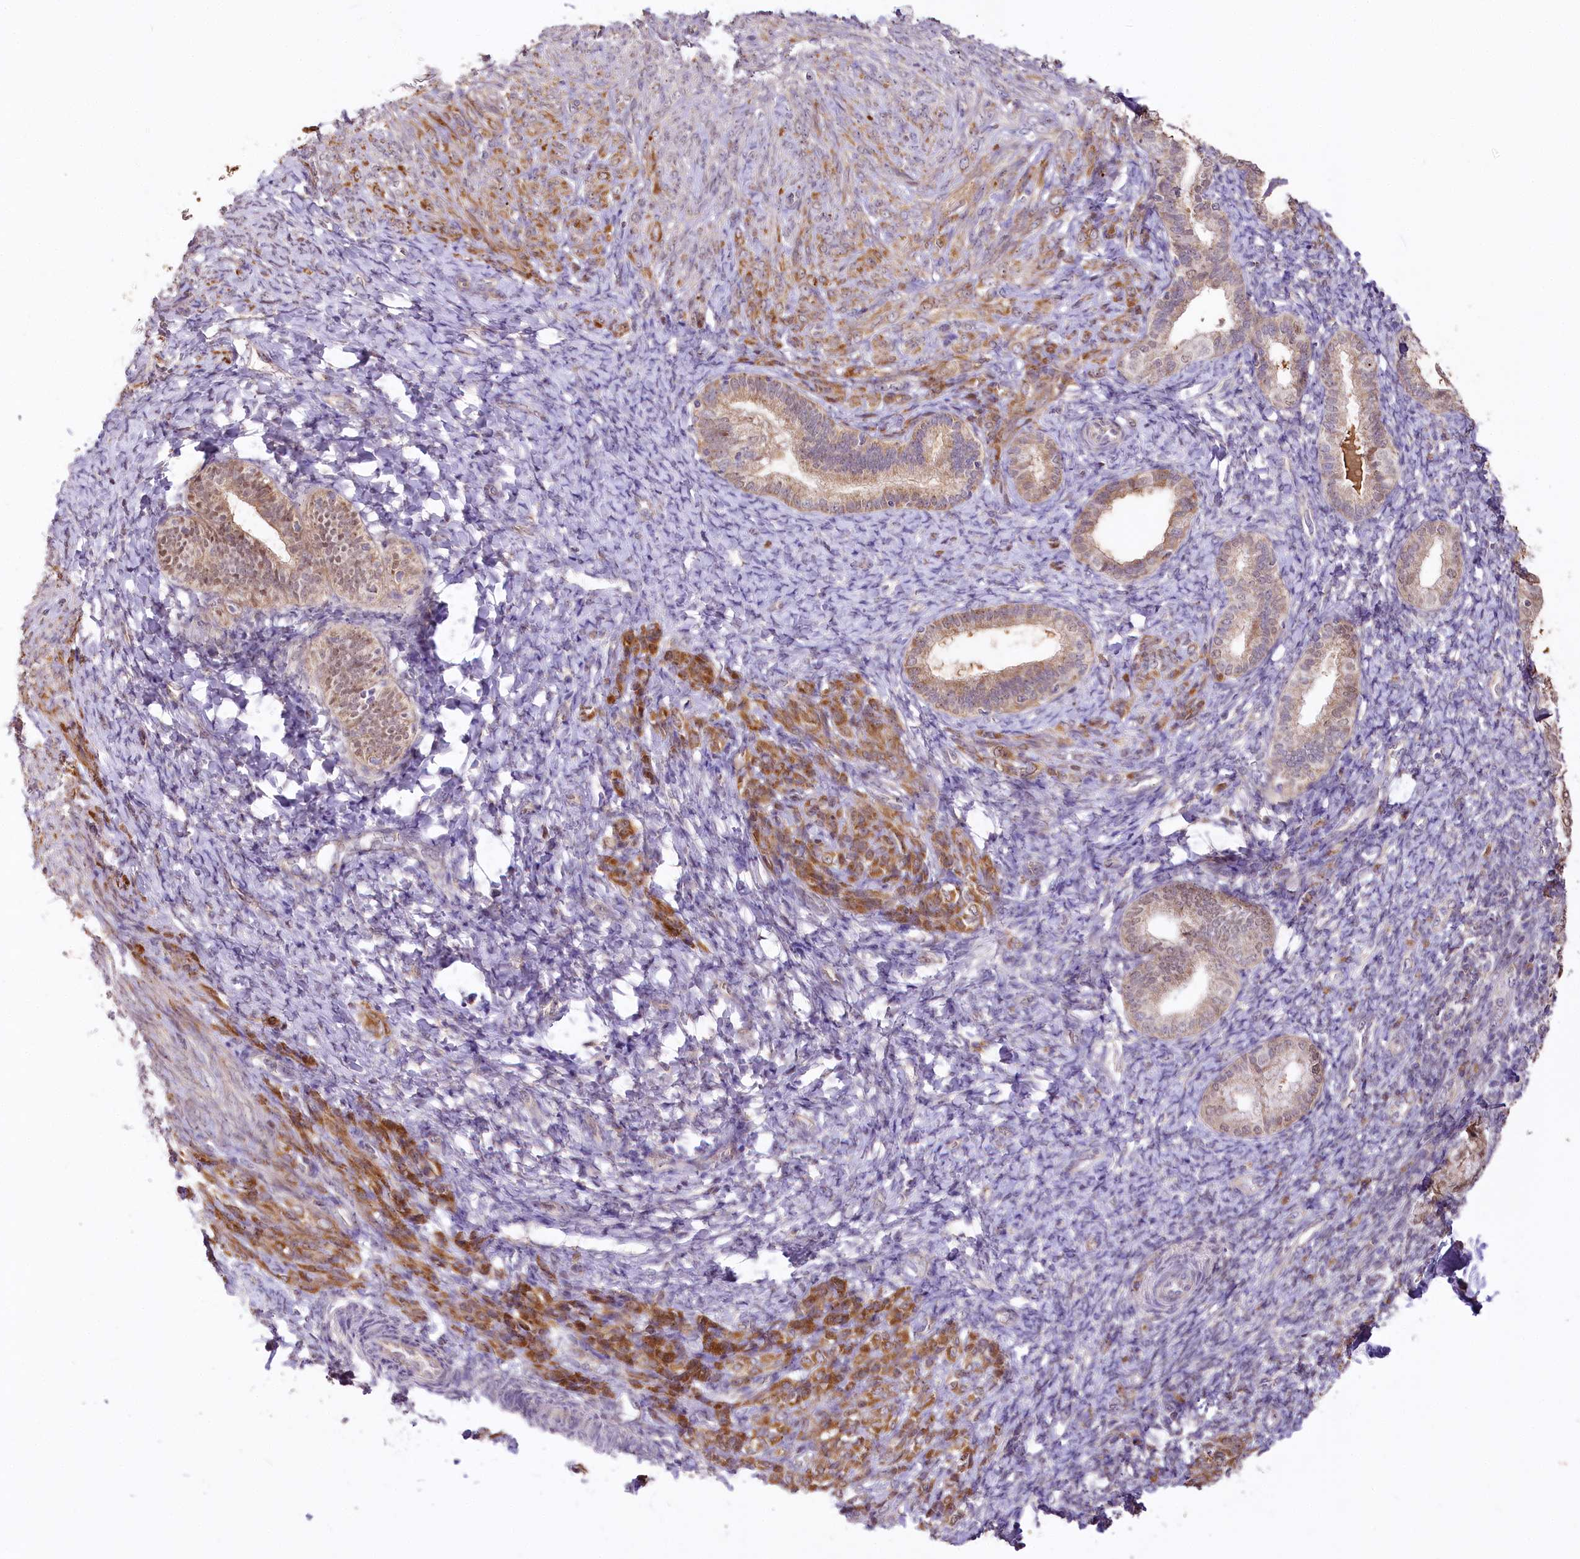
{"staining": {"intensity": "negative", "quantity": "none", "location": "none"}, "tissue": "endometrium", "cell_type": "Cells in endometrial stroma", "image_type": "normal", "snomed": [{"axis": "morphology", "description": "Normal tissue, NOS"}, {"axis": "topography", "description": "Endometrium"}], "caption": "This is a micrograph of immunohistochemistry (IHC) staining of unremarkable endometrium, which shows no positivity in cells in endometrial stroma. The staining was performed using DAB to visualize the protein expression in brown, while the nuclei were stained in blue with hematoxylin (Magnification: 20x).", "gene": "ZNF226", "patient": {"sex": "female", "age": 72}}